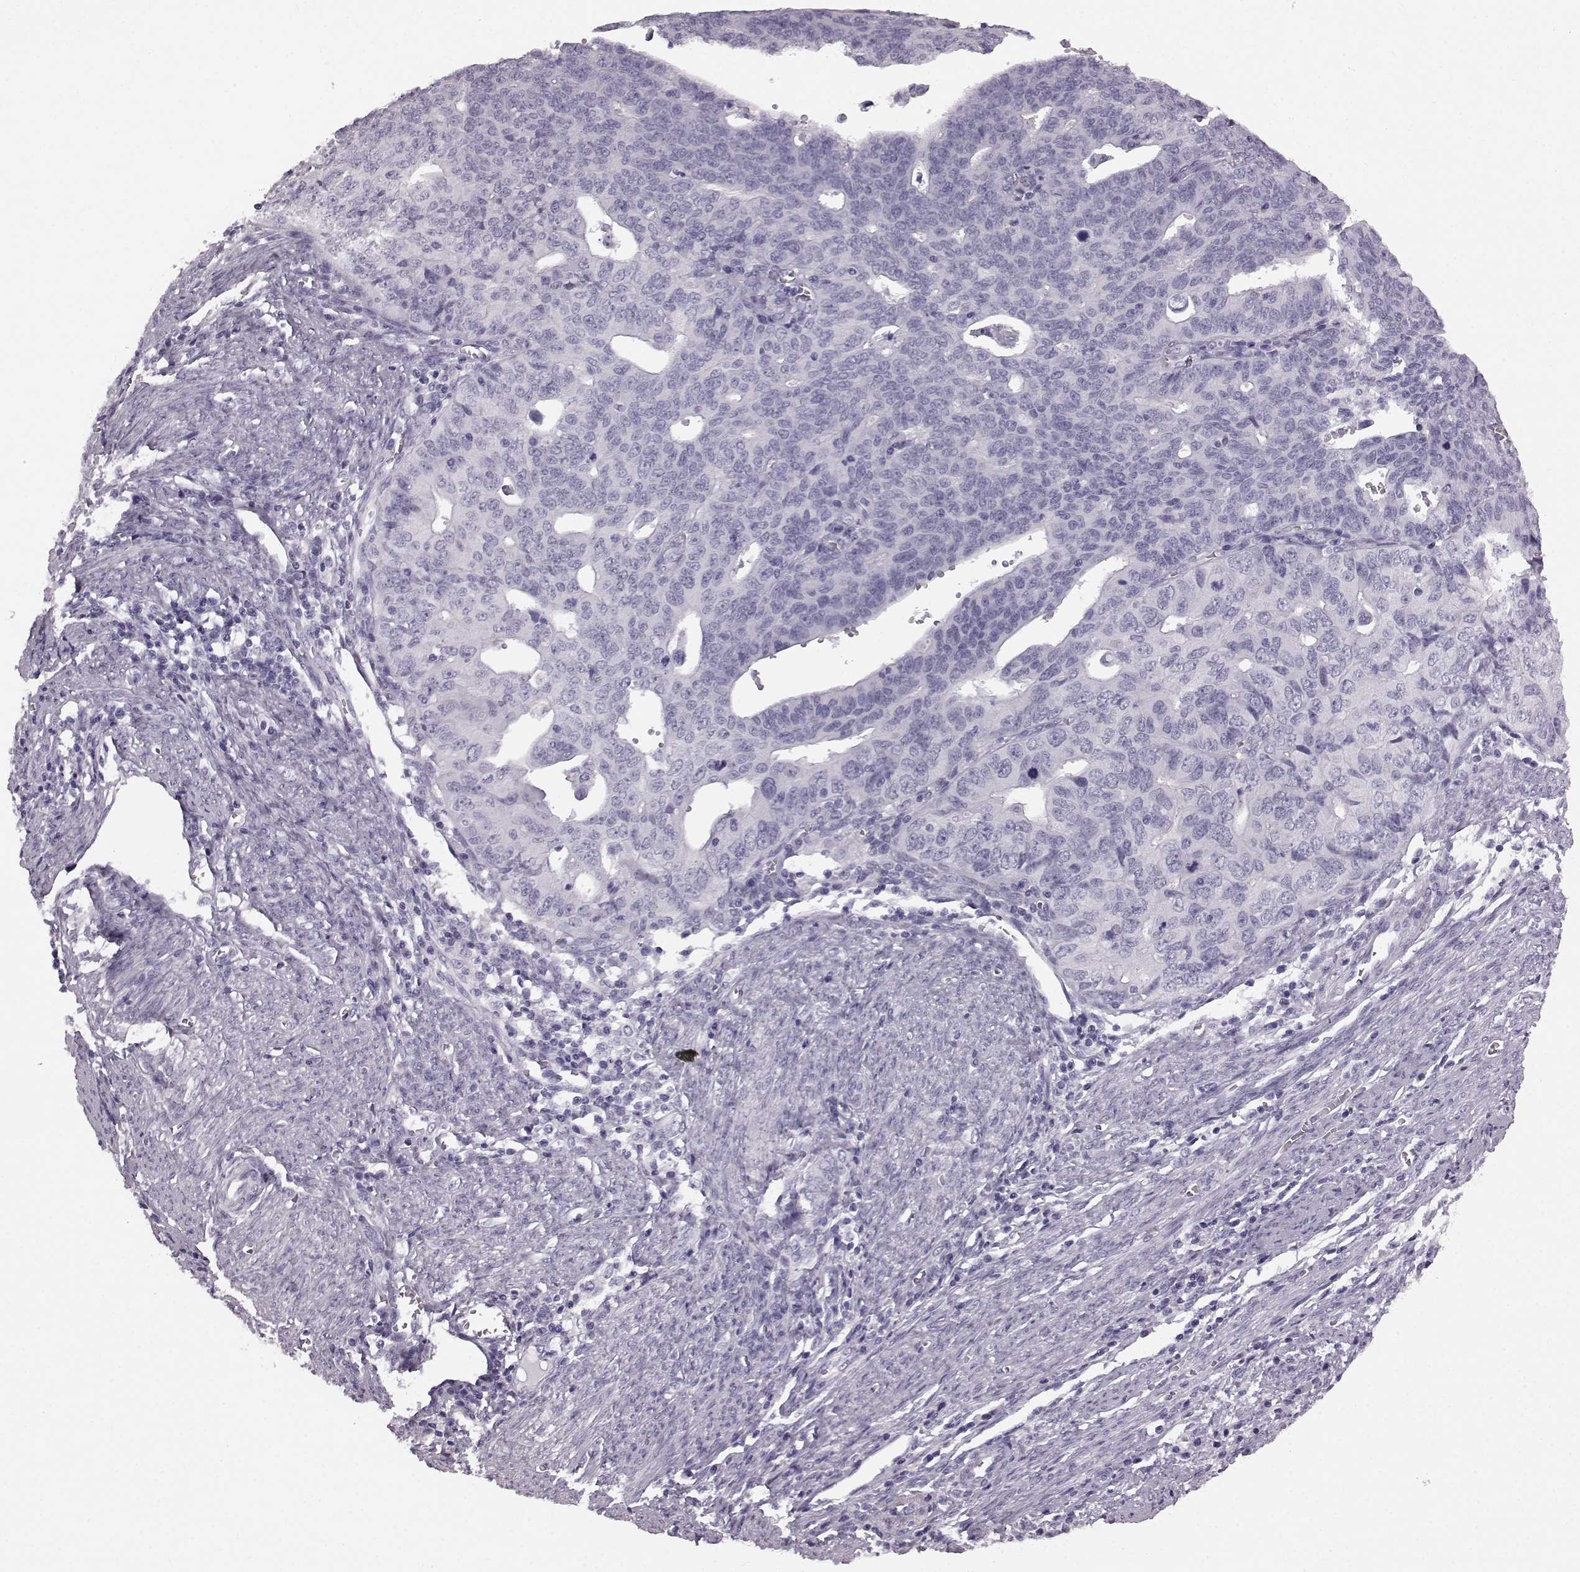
{"staining": {"intensity": "negative", "quantity": "none", "location": "none"}, "tissue": "endometrial cancer", "cell_type": "Tumor cells", "image_type": "cancer", "snomed": [{"axis": "morphology", "description": "Adenocarcinoma, NOS"}, {"axis": "topography", "description": "Endometrium"}], "caption": "Protein analysis of adenocarcinoma (endometrial) shows no significant expression in tumor cells.", "gene": "AIPL1", "patient": {"sex": "female", "age": 65}}